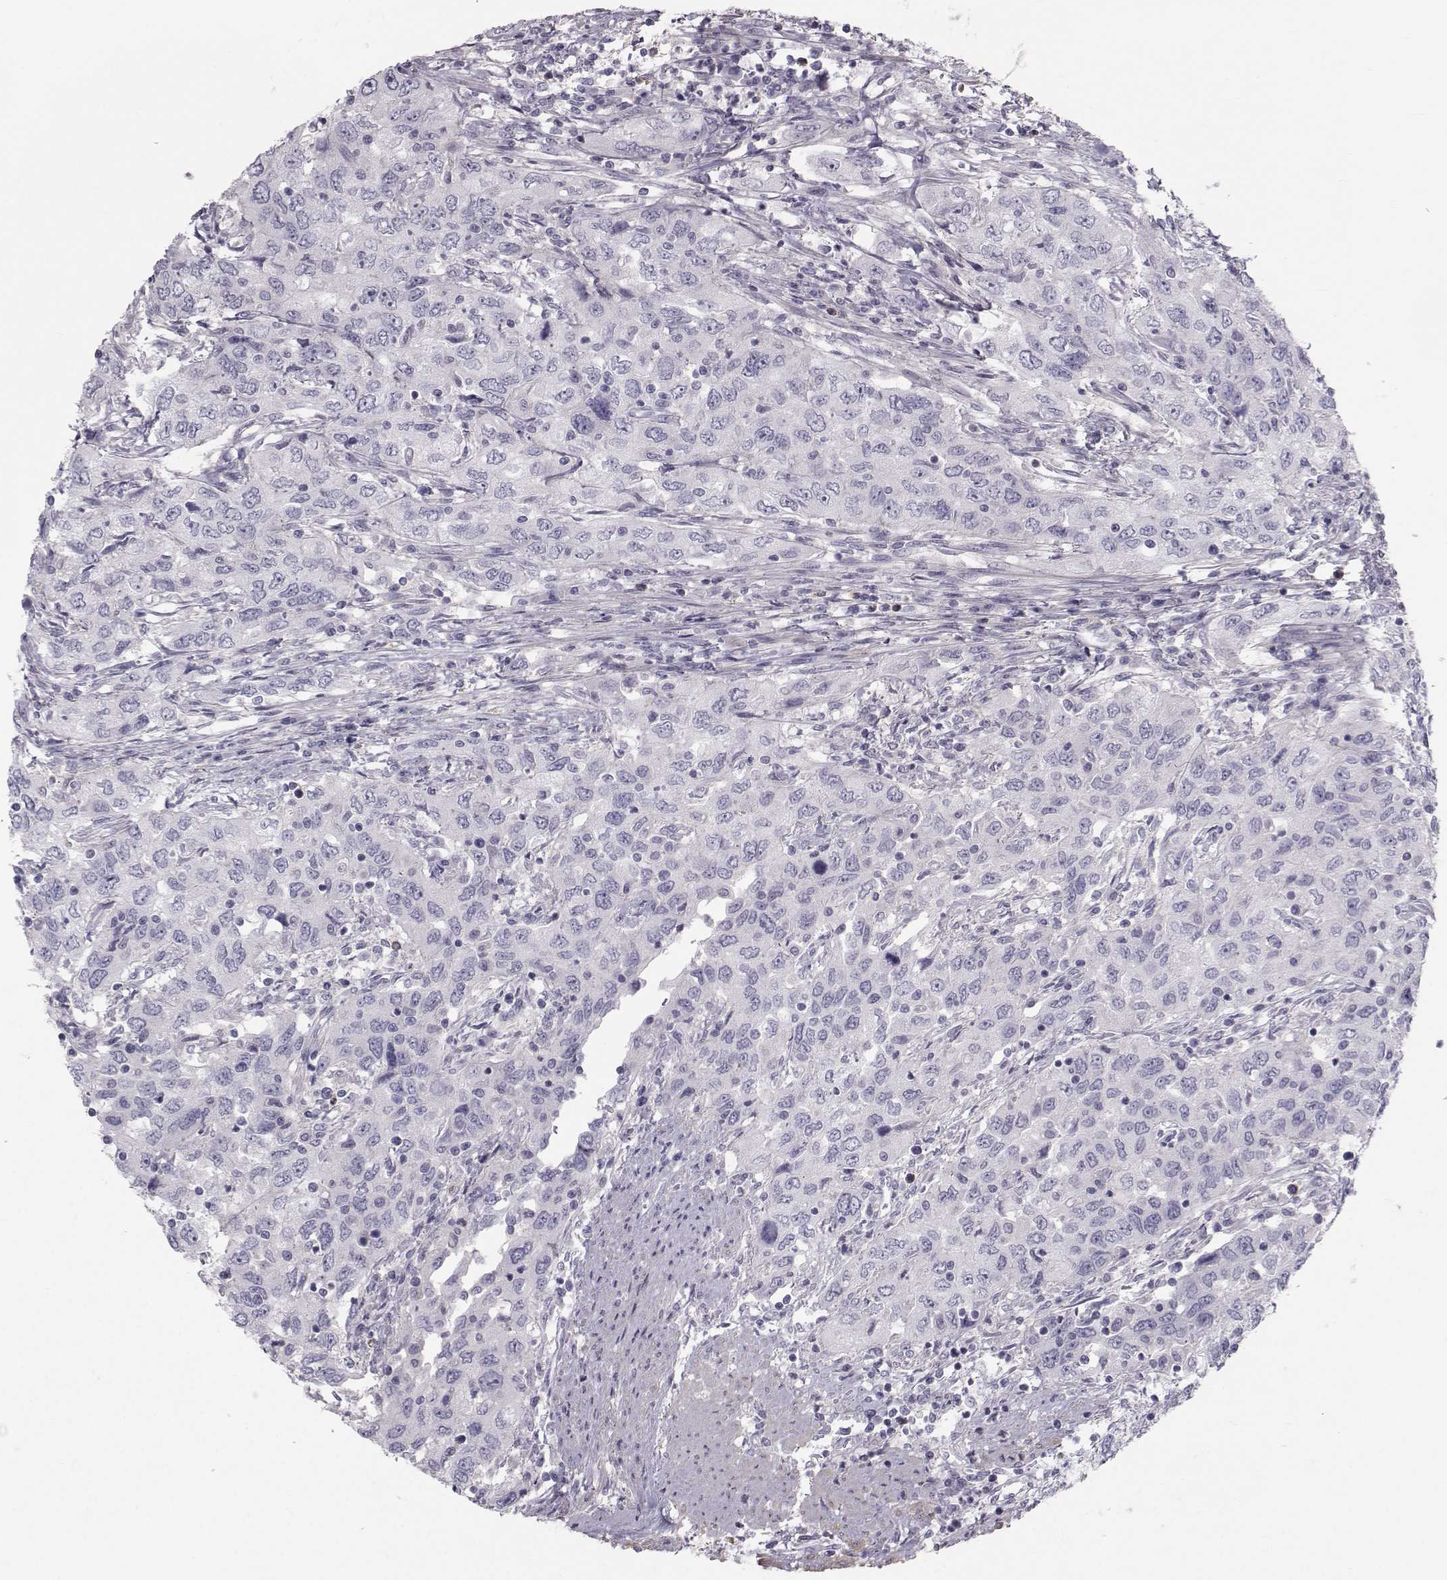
{"staining": {"intensity": "negative", "quantity": "none", "location": "none"}, "tissue": "urothelial cancer", "cell_type": "Tumor cells", "image_type": "cancer", "snomed": [{"axis": "morphology", "description": "Urothelial carcinoma, High grade"}, {"axis": "topography", "description": "Urinary bladder"}], "caption": "This micrograph is of high-grade urothelial carcinoma stained with IHC to label a protein in brown with the nuclei are counter-stained blue. There is no staining in tumor cells.", "gene": "GARIN3", "patient": {"sex": "male", "age": 76}}